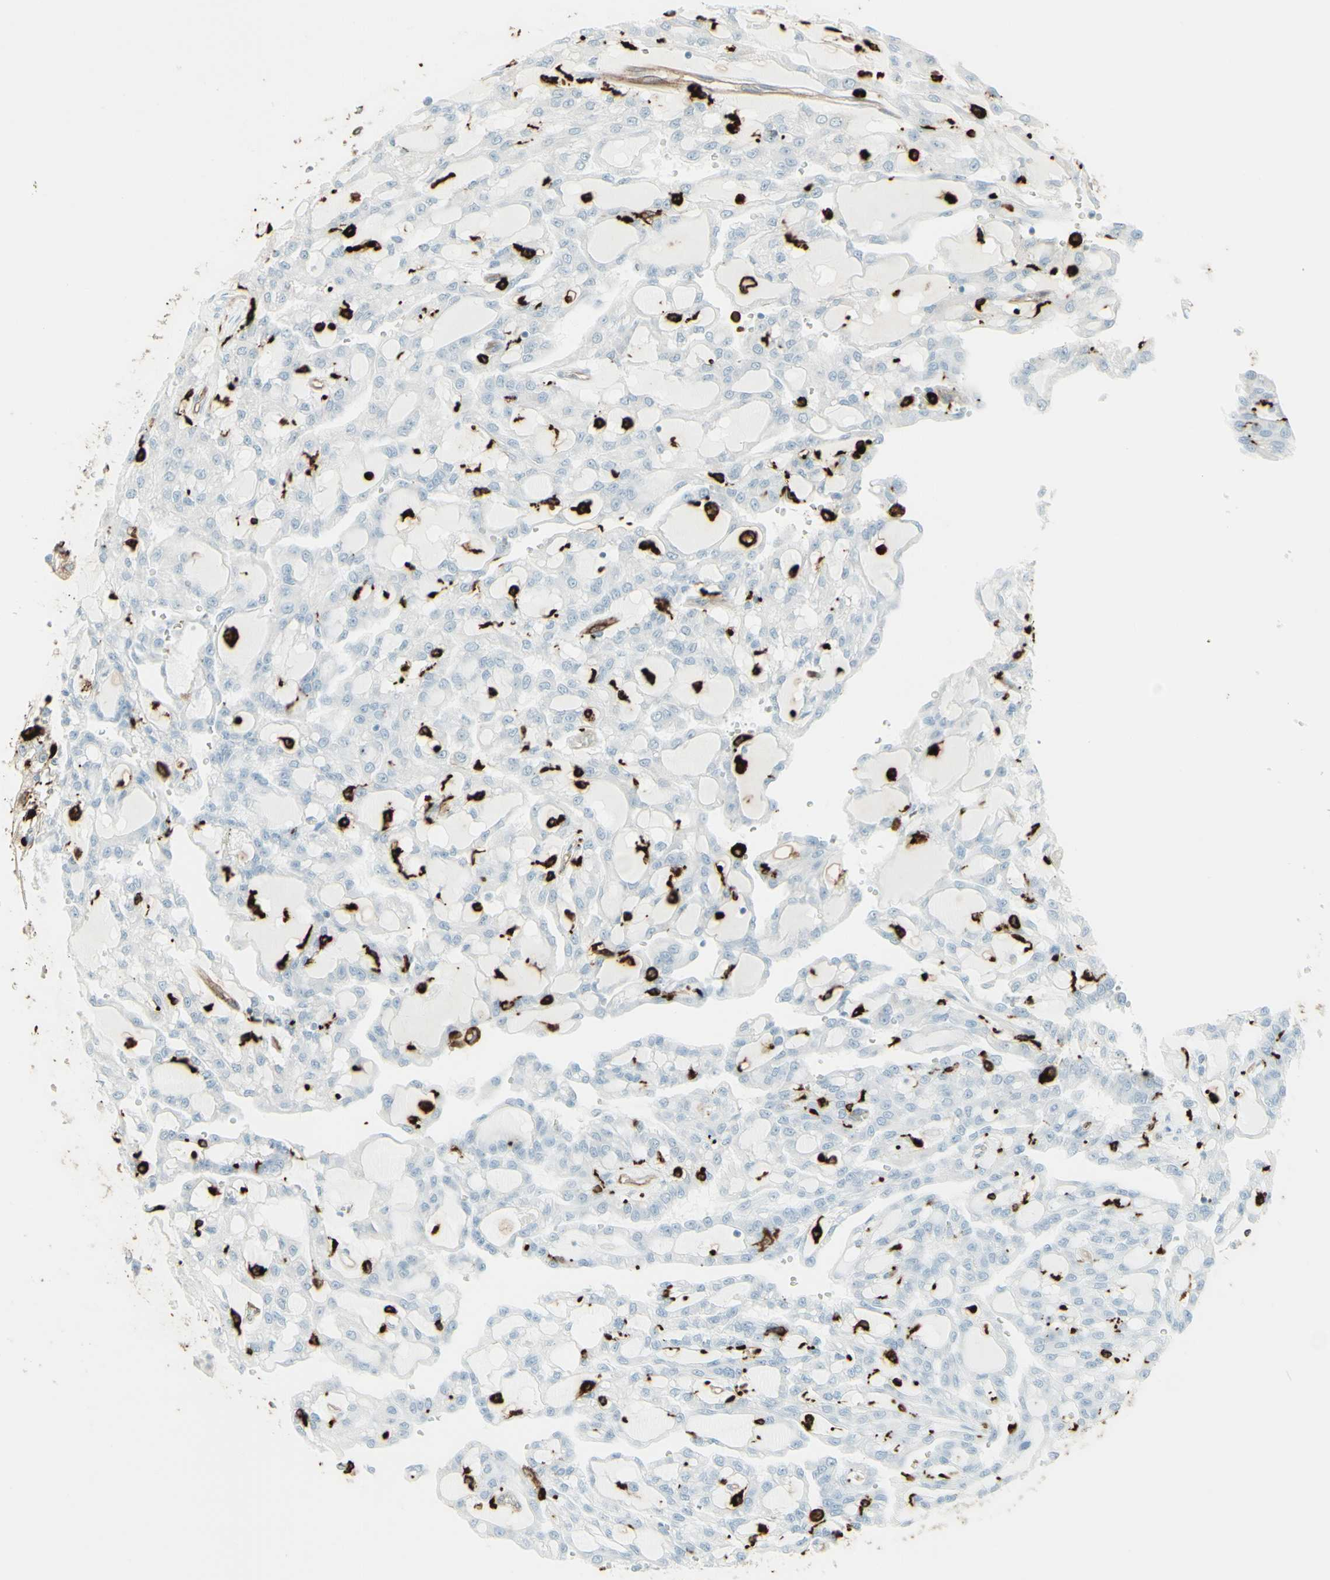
{"staining": {"intensity": "negative", "quantity": "none", "location": "none"}, "tissue": "renal cancer", "cell_type": "Tumor cells", "image_type": "cancer", "snomed": [{"axis": "morphology", "description": "Adenocarcinoma, NOS"}, {"axis": "topography", "description": "Kidney"}], "caption": "Tumor cells show no significant staining in adenocarcinoma (renal).", "gene": "HLA-DPB1", "patient": {"sex": "male", "age": 63}}